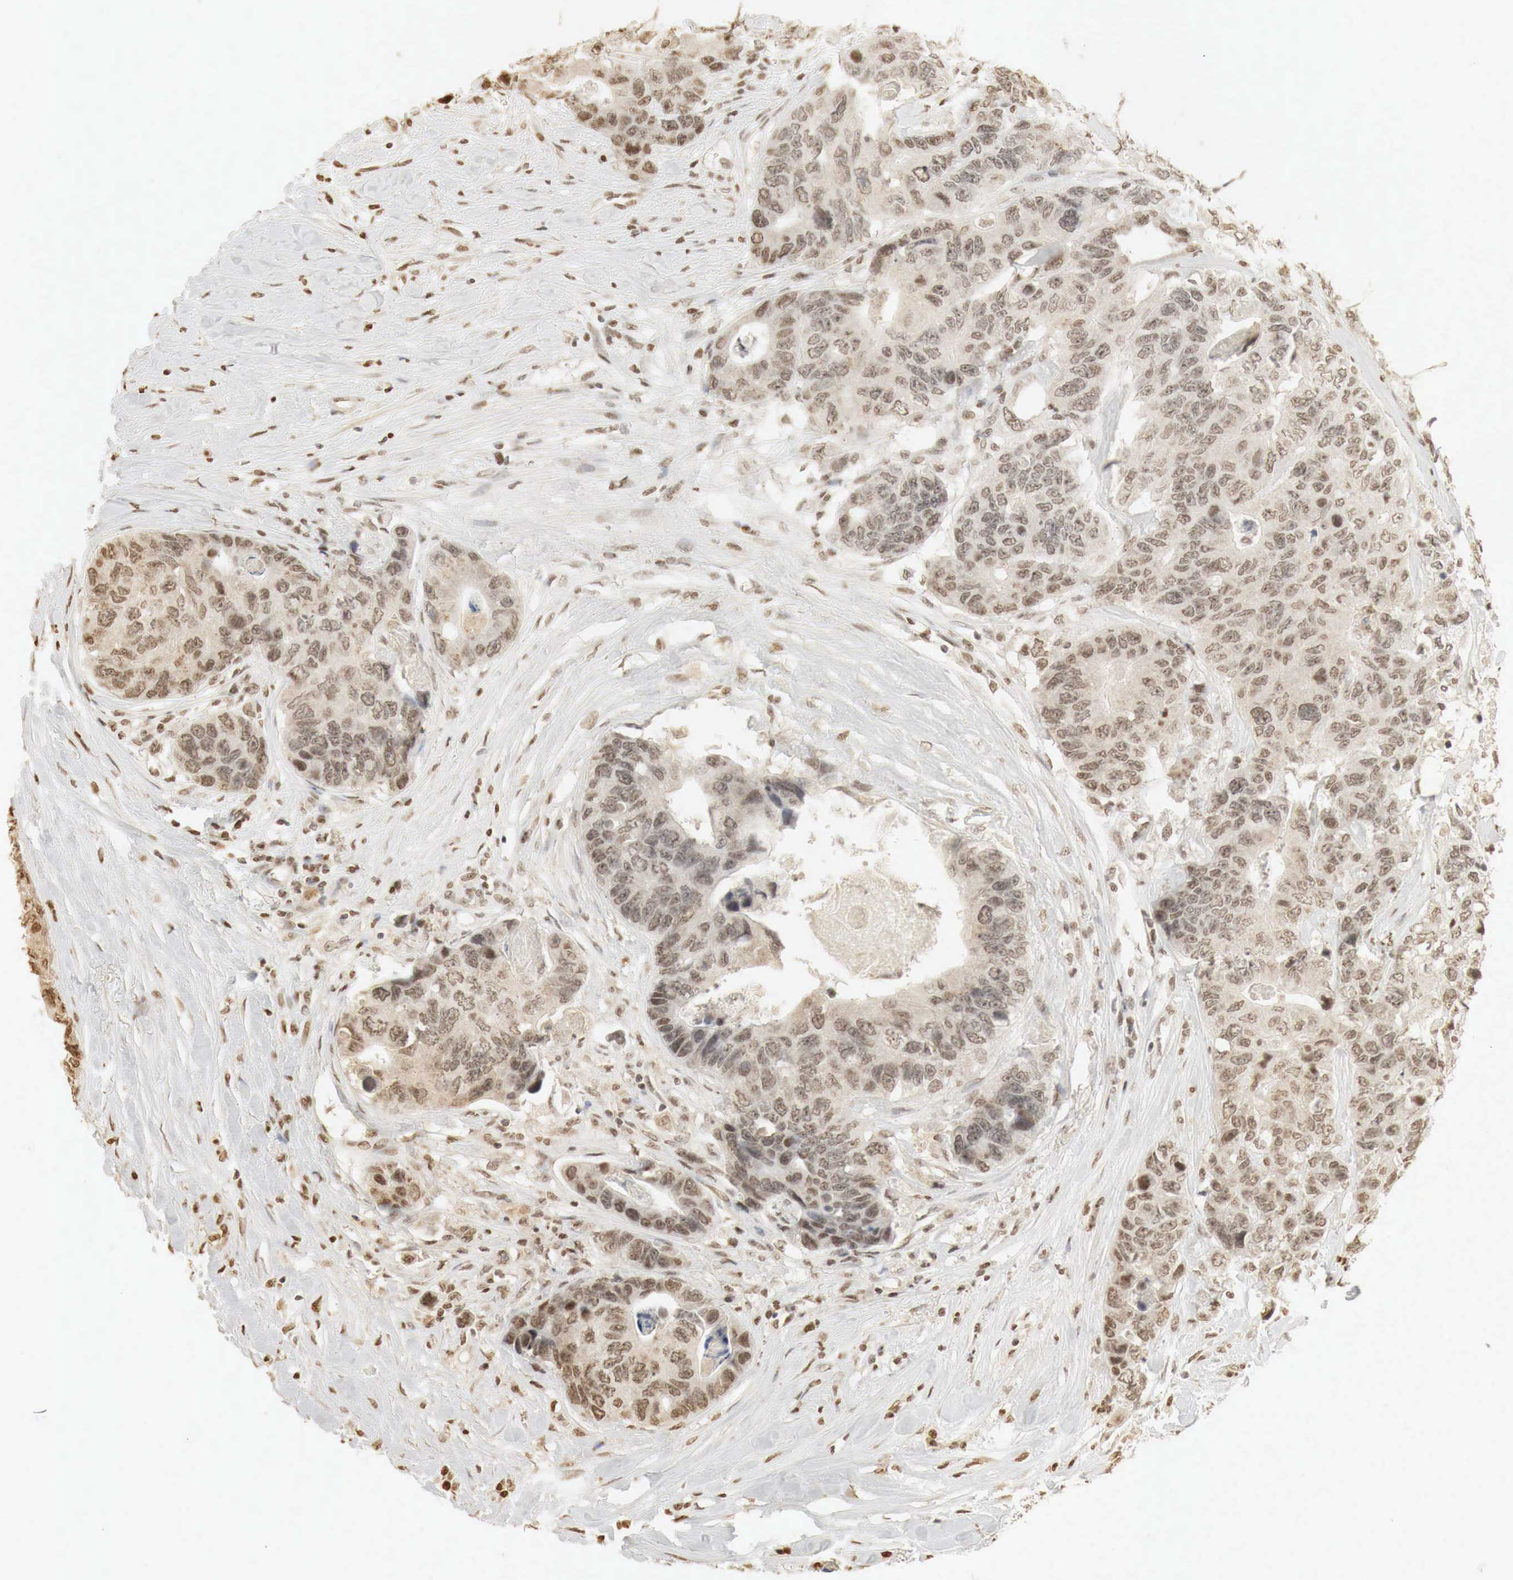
{"staining": {"intensity": "weak", "quantity": "25%-75%", "location": "nuclear"}, "tissue": "colorectal cancer", "cell_type": "Tumor cells", "image_type": "cancer", "snomed": [{"axis": "morphology", "description": "Adenocarcinoma, NOS"}, {"axis": "topography", "description": "Colon"}], "caption": "IHC of human colorectal adenocarcinoma displays low levels of weak nuclear positivity in about 25%-75% of tumor cells.", "gene": "ERBB4", "patient": {"sex": "female", "age": 86}}